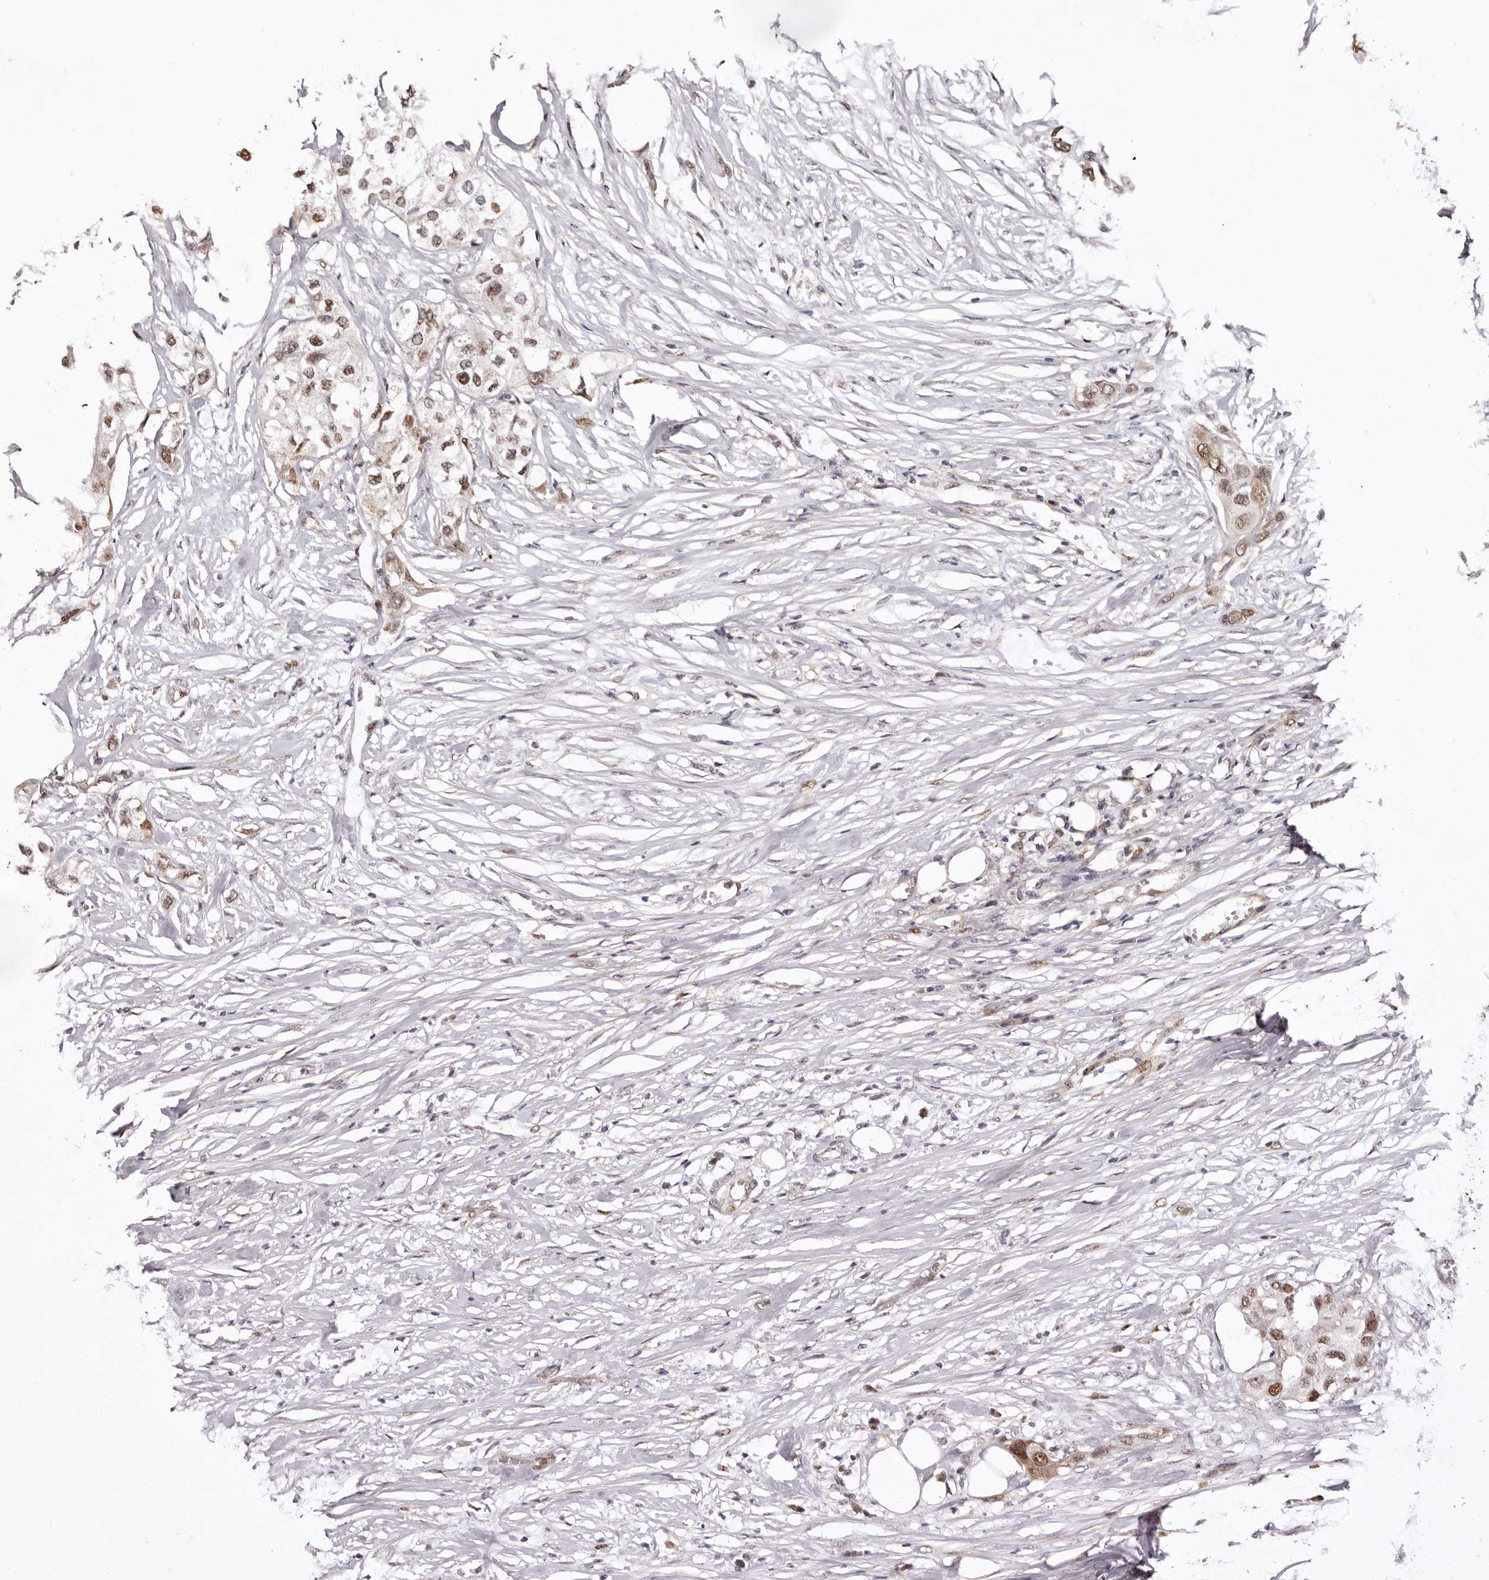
{"staining": {"intensity": "moderate", "quantity": ">75%", "location": "nuclear"}, "tissue": "urothelial cancer", "cell_type": "Tumor cells", "image_type": "cancer", "snomed": [{"axis": "morphology", "description": "Urothelial carcinoma, High grade"}, {"axis": "topography", "description": "Urinary bladder"}], "caption": "IHC micrograph of neoplastic tissue: high-grade urothelial carcinoma stained using immunohistochemistry (IHC) demonstrates medium levels of moderate protein expression localized specifically in the nuclear of tumor cells, appearing as a nuclear brown color.", "gene": "NOTCH1", "patient": {"sex": "male", "age": 64}}